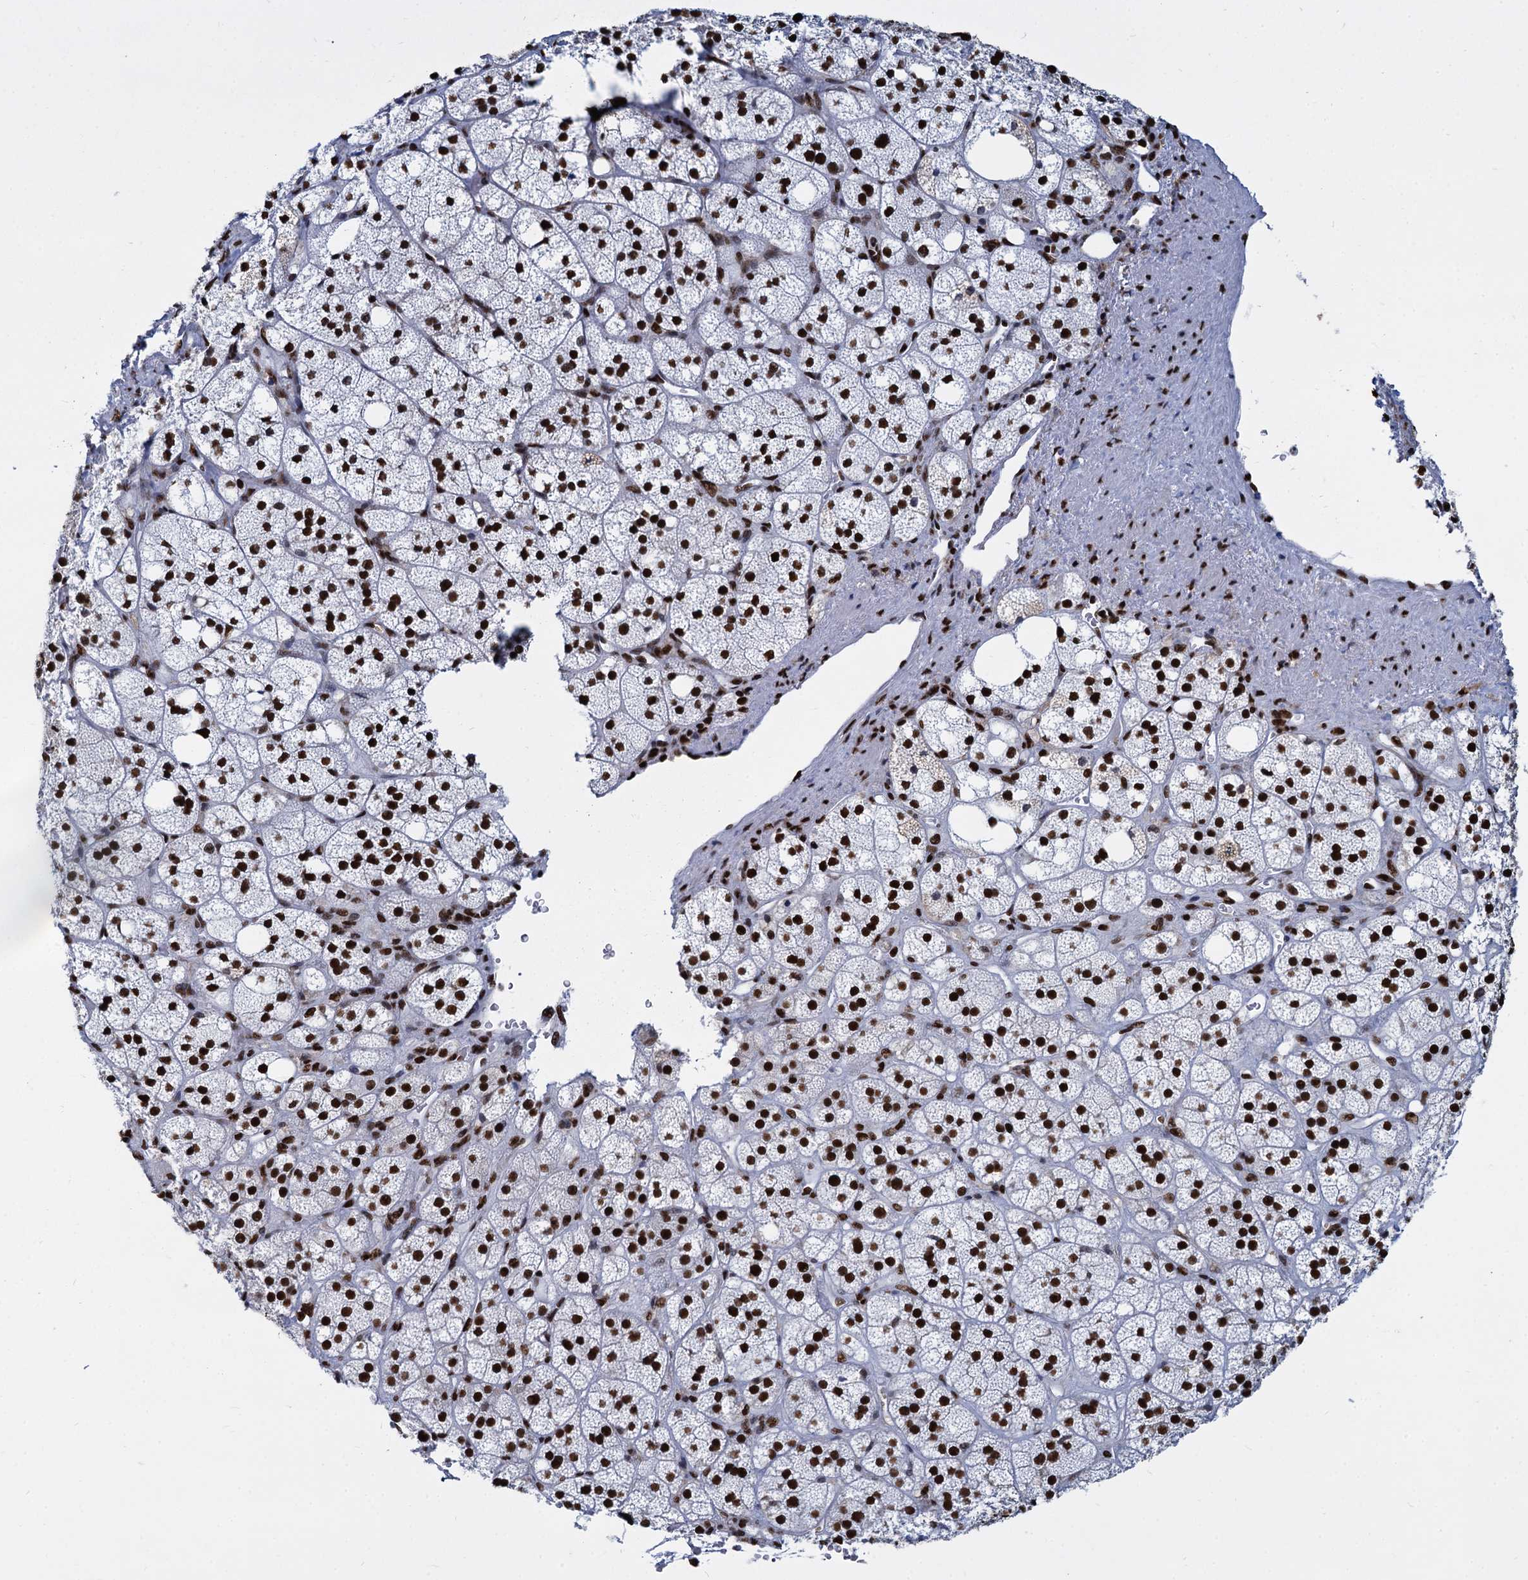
{"staining": {"intensity": "strong", "quantity": ">75%", "location": "nuclear"}, "tissue": "adrenal gland", "cell_type": "Glandular cells", "image_type": "normal", "snomed": [{"axis": "morphology", "description": "Normal tissue, NOS"}, {"axis": "topography", "description": "Adrenal gland"}], "caption": "High-magnification brightfield microscopy of benign adrenal gland stained with DAB (brown) and counterstained with hematoxylin (blue). glandular cells exhibit strong nuclear staining is appreciated in about>75% of cells.", "gene": "DCPS", "patient": {"sex": "male", "age": 61}}